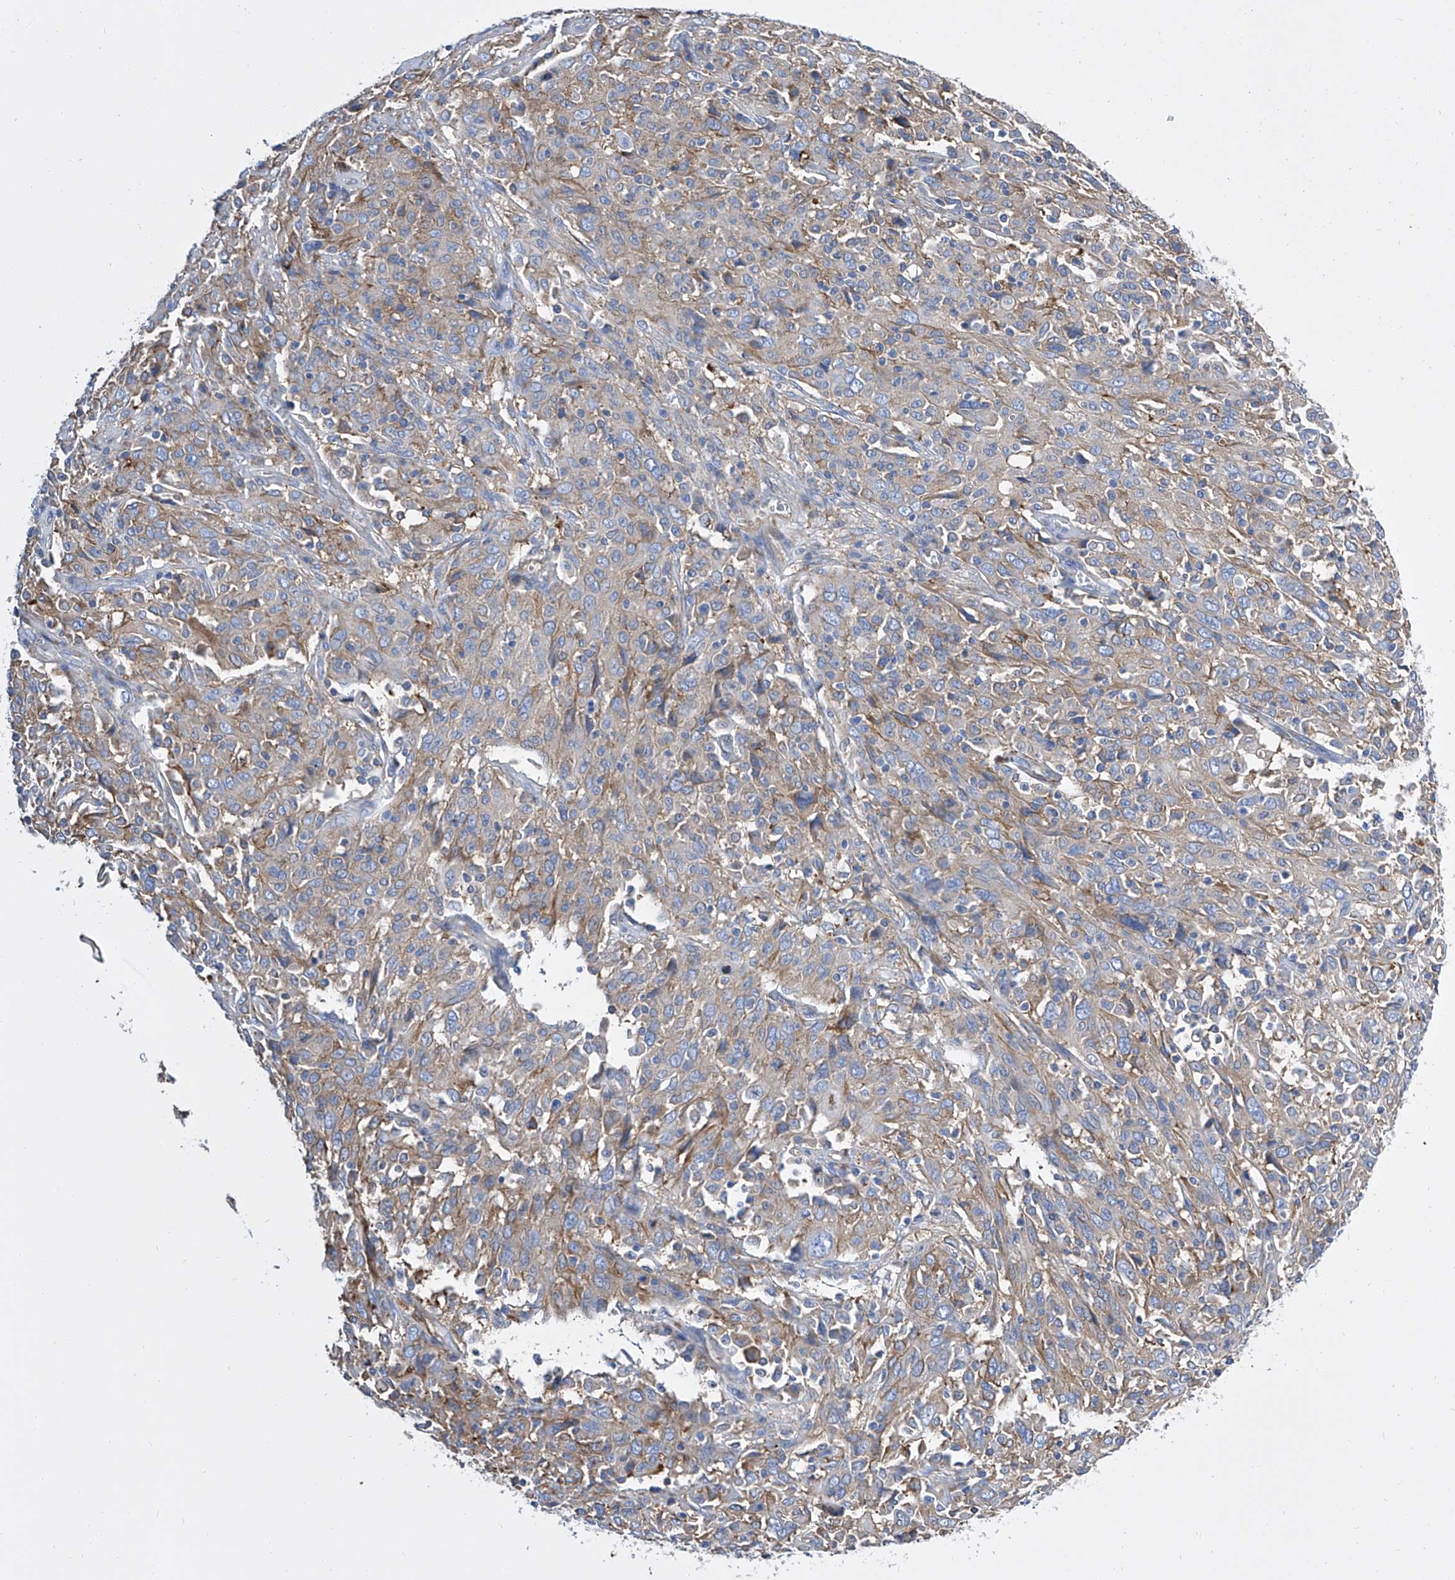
{"staining": {"intensity": "weak", "quantity": "<25%", "location": "cytoplasmic/membranous"}, "tissue": "cervical cancer", "cell_type": "Tumor cells", "image_type": "cancer", "snomed": [{"axis": "morphology", "description": "Squamous cell carcinoma, NOS"}, {"axis": "topography", "description": "Cervix"}], "caption": "IHC photomicrograph of neoplastic tissue: cervical cancer (squamous cell carcinoma) stained with DAB reveals no significant protein expression in tumor cells.", "gene": "GPT", "patient": {"sex": "female", "age": 46}}